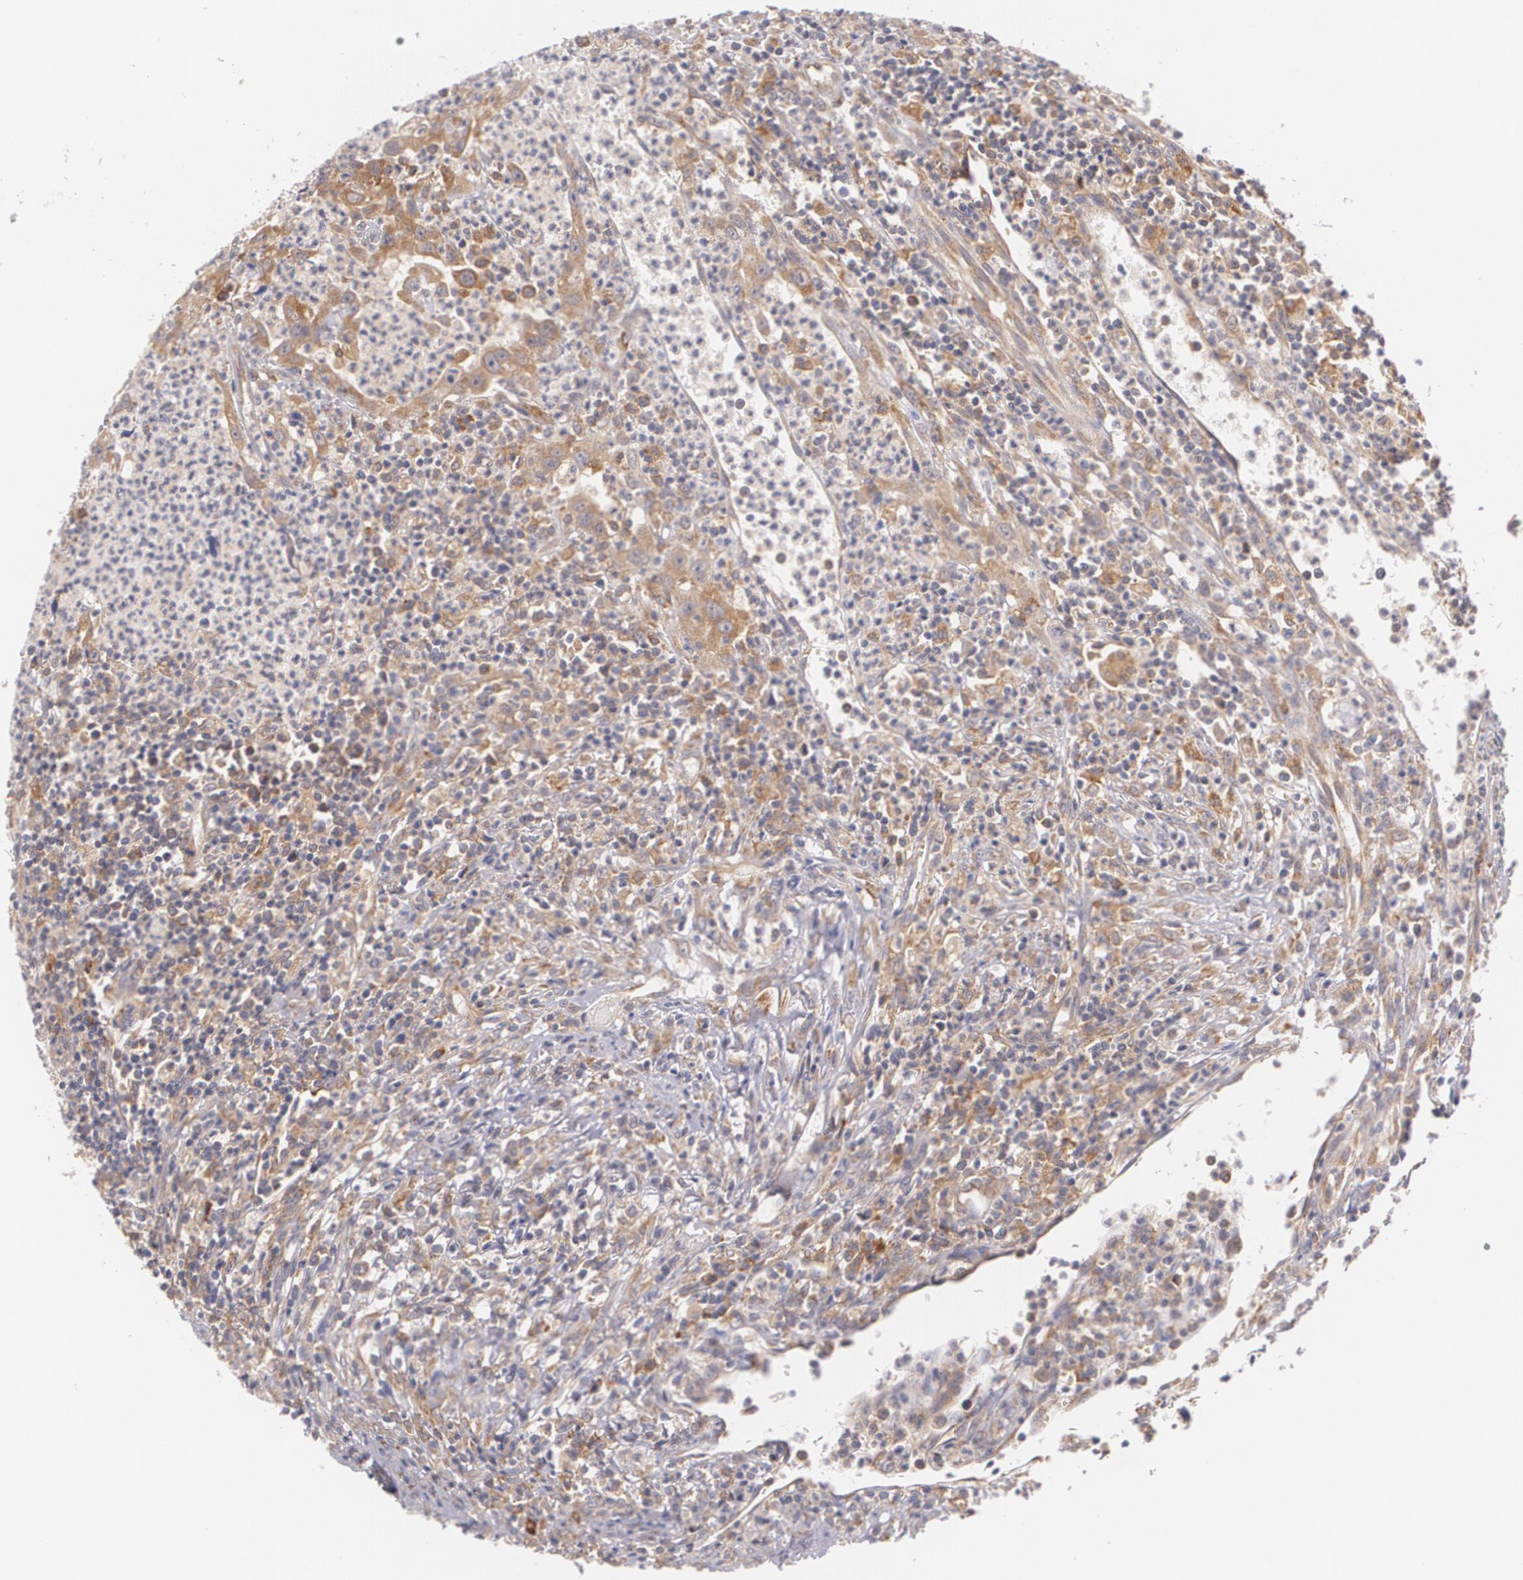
{"staining": {"intensity": "moderate", "quantity": ">75%", "location": "cytoplasmic/membranous"}, "tissue": "urothelial cancer", "cell_type": "Tumor cells", "image_type": "cancer", "snomed": [{"axis": "morphology", "description": "Urothelial carcinoma, High grade"}, {"axis": "topography", "description": "Urinary bladder"}], "caption": "Immunohistochemical staining of high-grade urothelial carcinoma shows moderate cytoplasmic/membranous protein expression in about >75% of tumor cells. The protein of interest is stained brown, and the nuclei are stained in blue (DAB IHC with brightfield microscopy, high magnification).", "gene": "CCL17", "patient": {"sex": "male", "age": 66}}